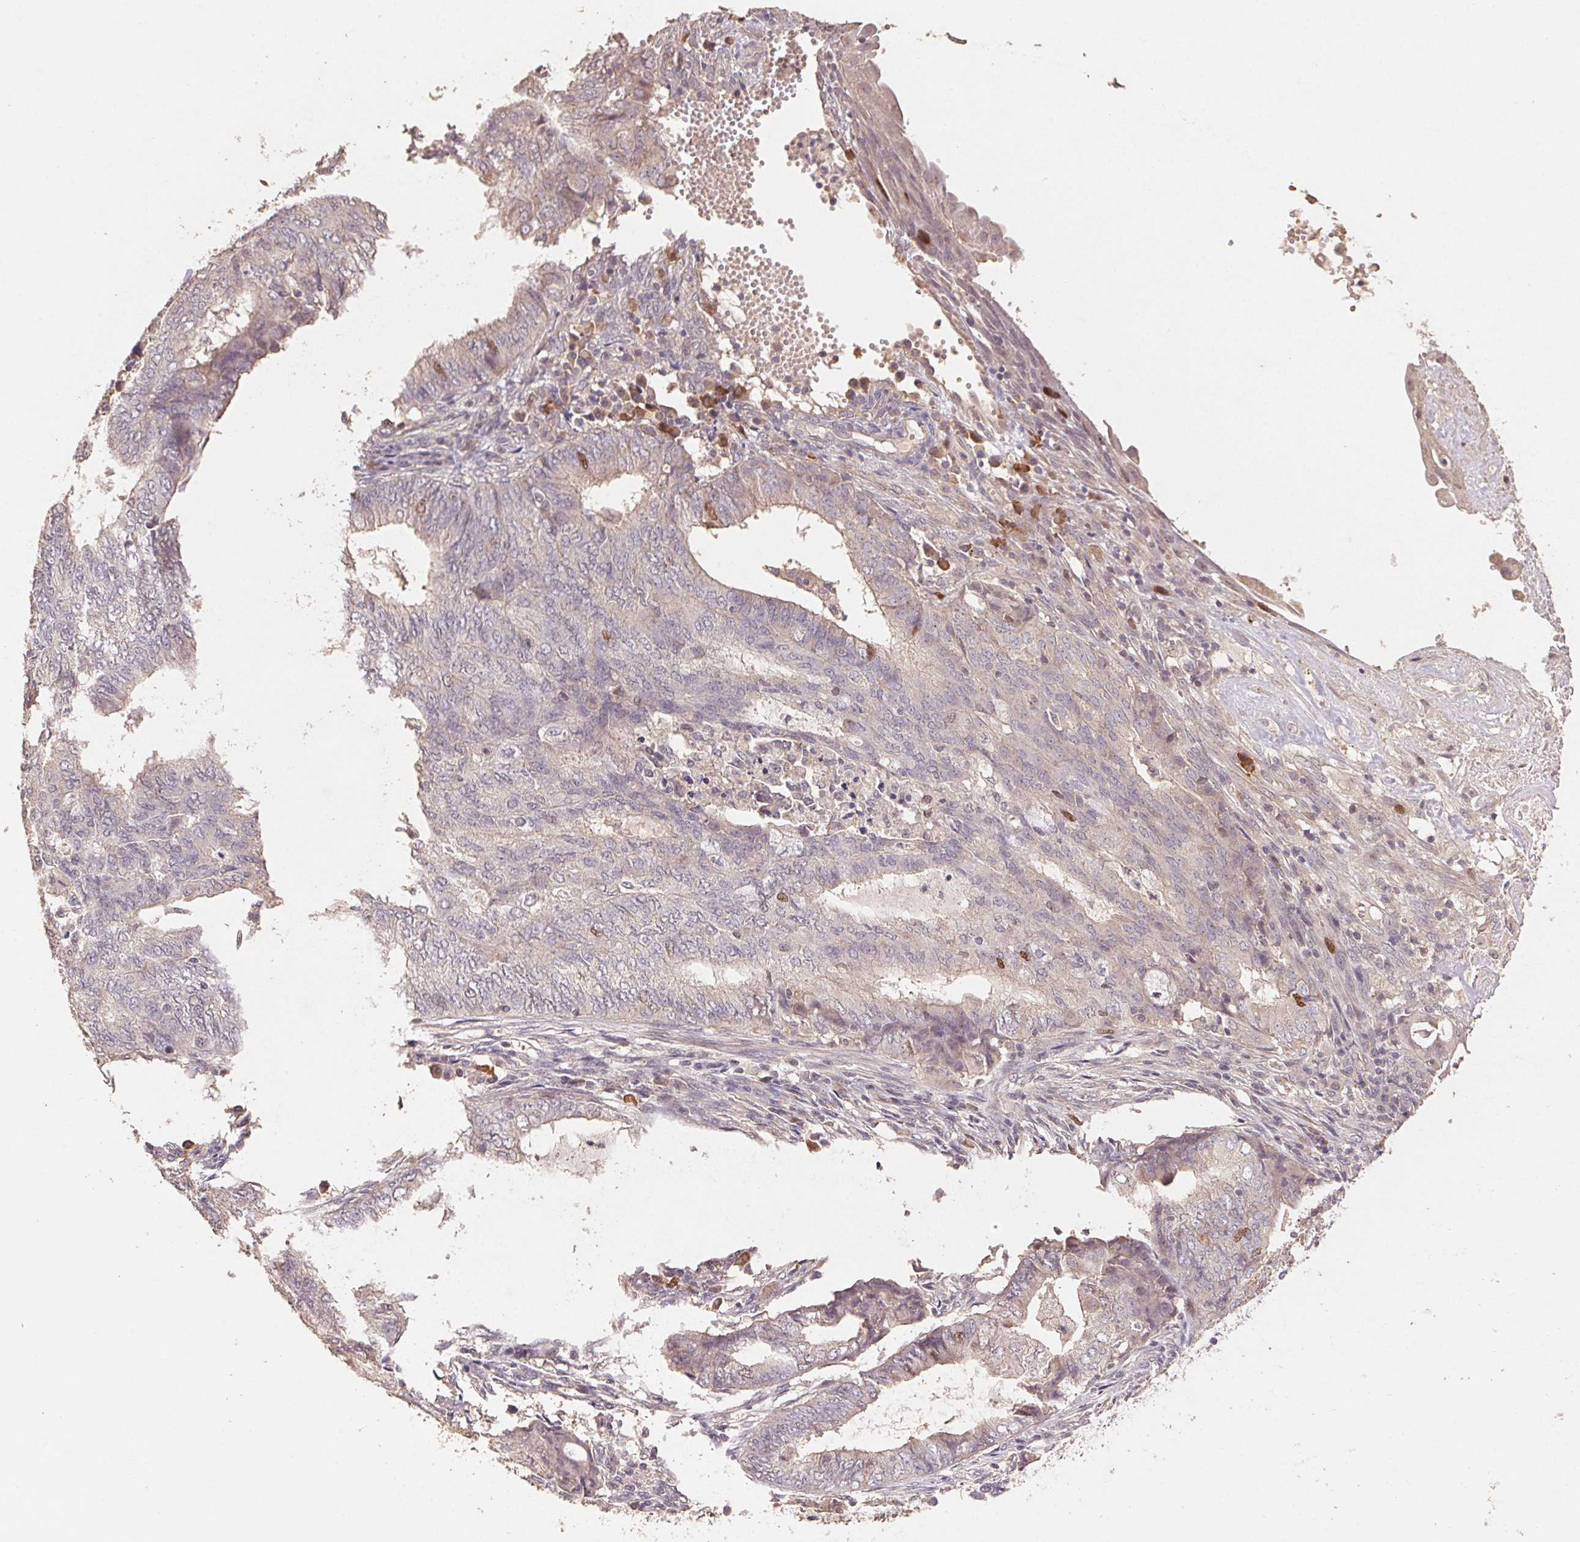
{"staining": {"intensity": "negative", "quantity": "none", "location": "none"}, "tissue": "endometrial cancer", "cell_type": "Tumor cells", "image_type": "cancer", "snomed": [{"axis": "morphology", "description": "Adenocarcinoma, NOS"}, {"axis": "topography", "description": "Endometrium"}], "caption": "Immunohistochemistry (IHC) micrograph of human endometrial cancer stained for a protein (brown), which displays no staining in tumor cells.", "gene": "CENPF", "patient": {"sex": "female", "age": 62}}